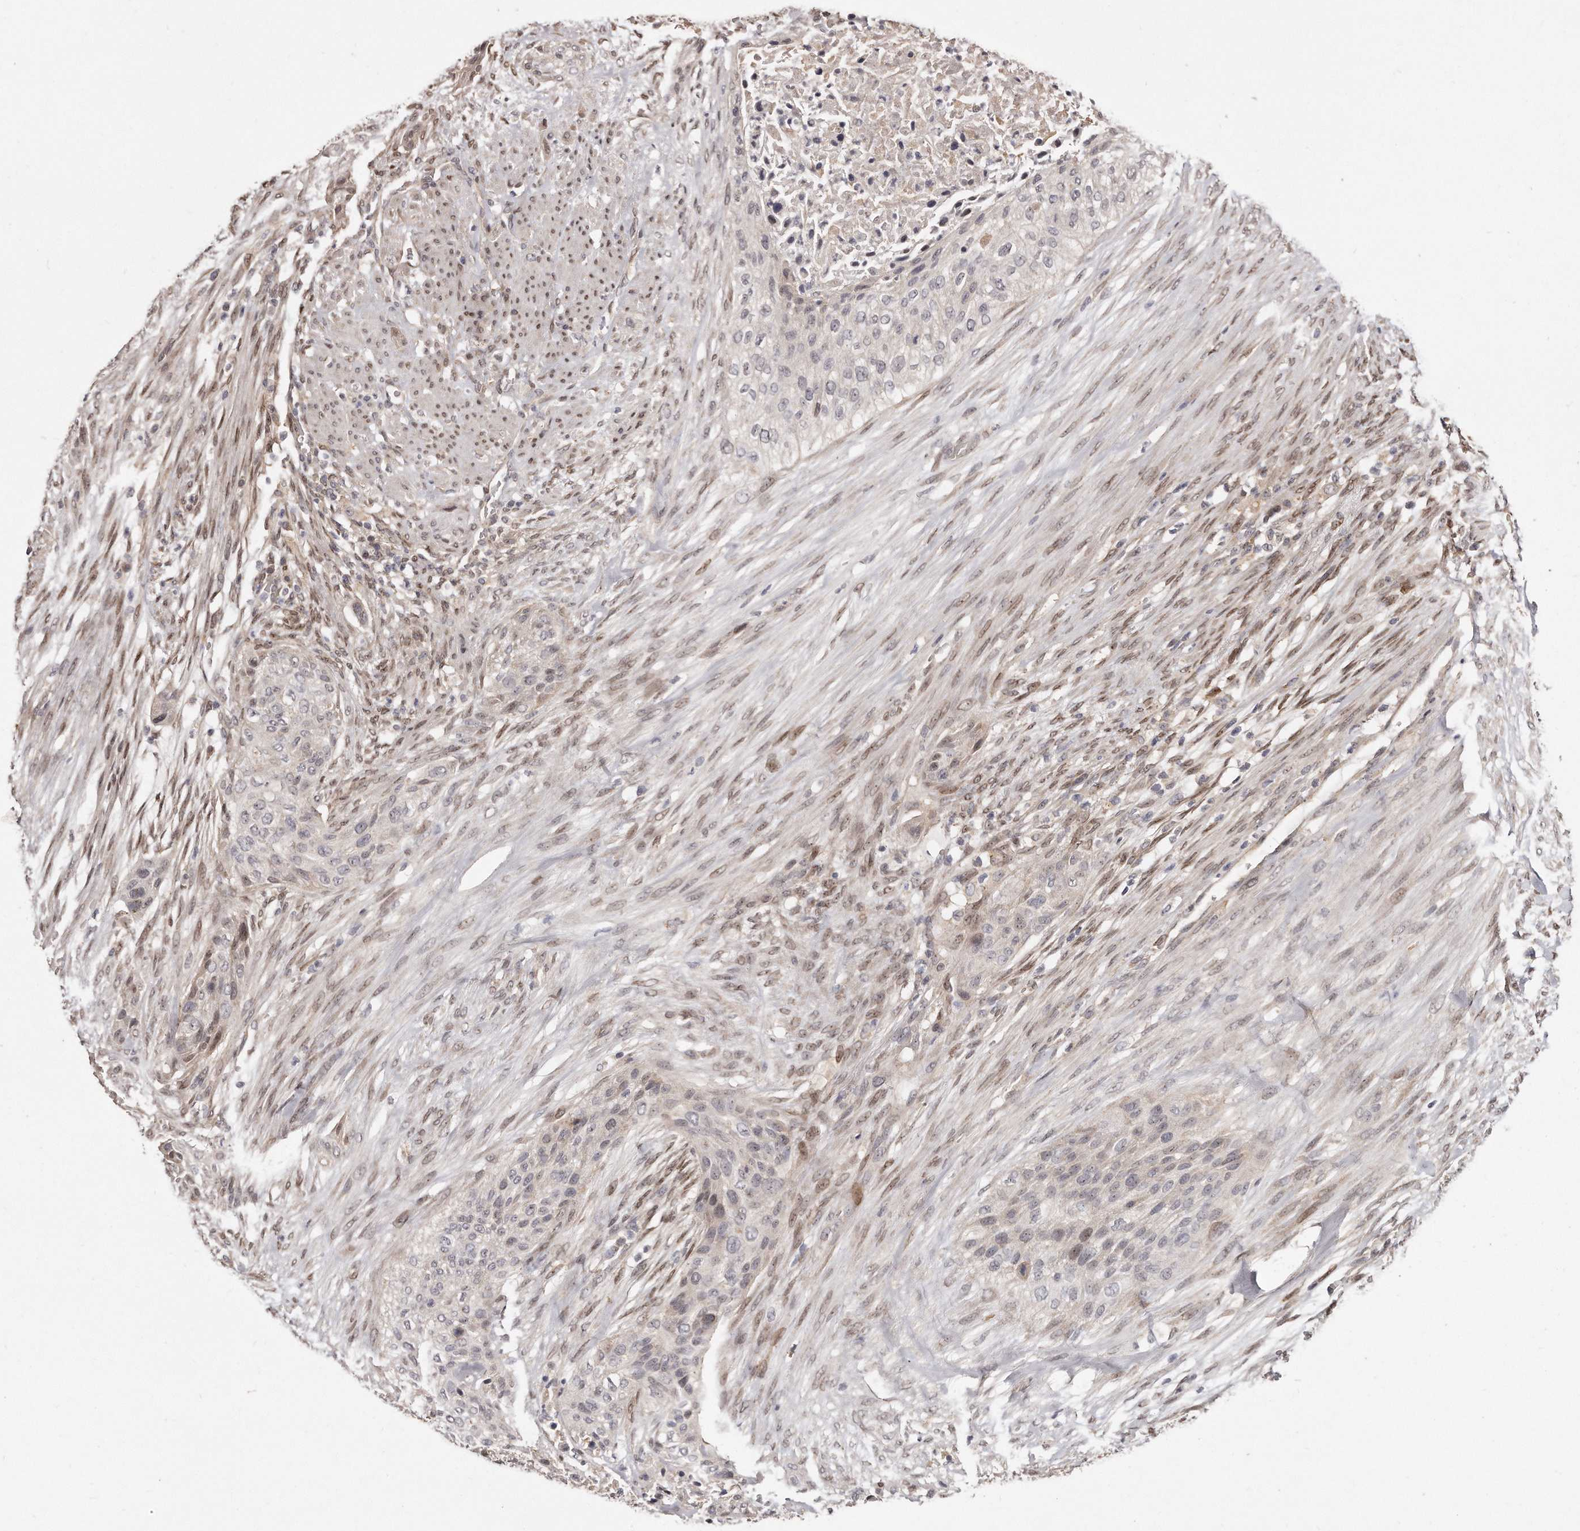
{"staining": {"intensity": "negative", "quantity": "none", "location": "none"}, "tissue": "urothelial cancer", "cell_type": "Tumor cells", "image_type": "cancer", "snomed": [{"axis": "morphology", "description": "Urothelial carcinoma, High grade"}, {"axis": "topography", "description": "Urinary bladder"}], "caption": "Immunohistochemistry micrograph of human high-grade urothelial carcinoma stained for a protein (brown), which shows no staining in tumor cells.", "gene": "HASPIN", "patient": {"sex": "male", "age": 35}}